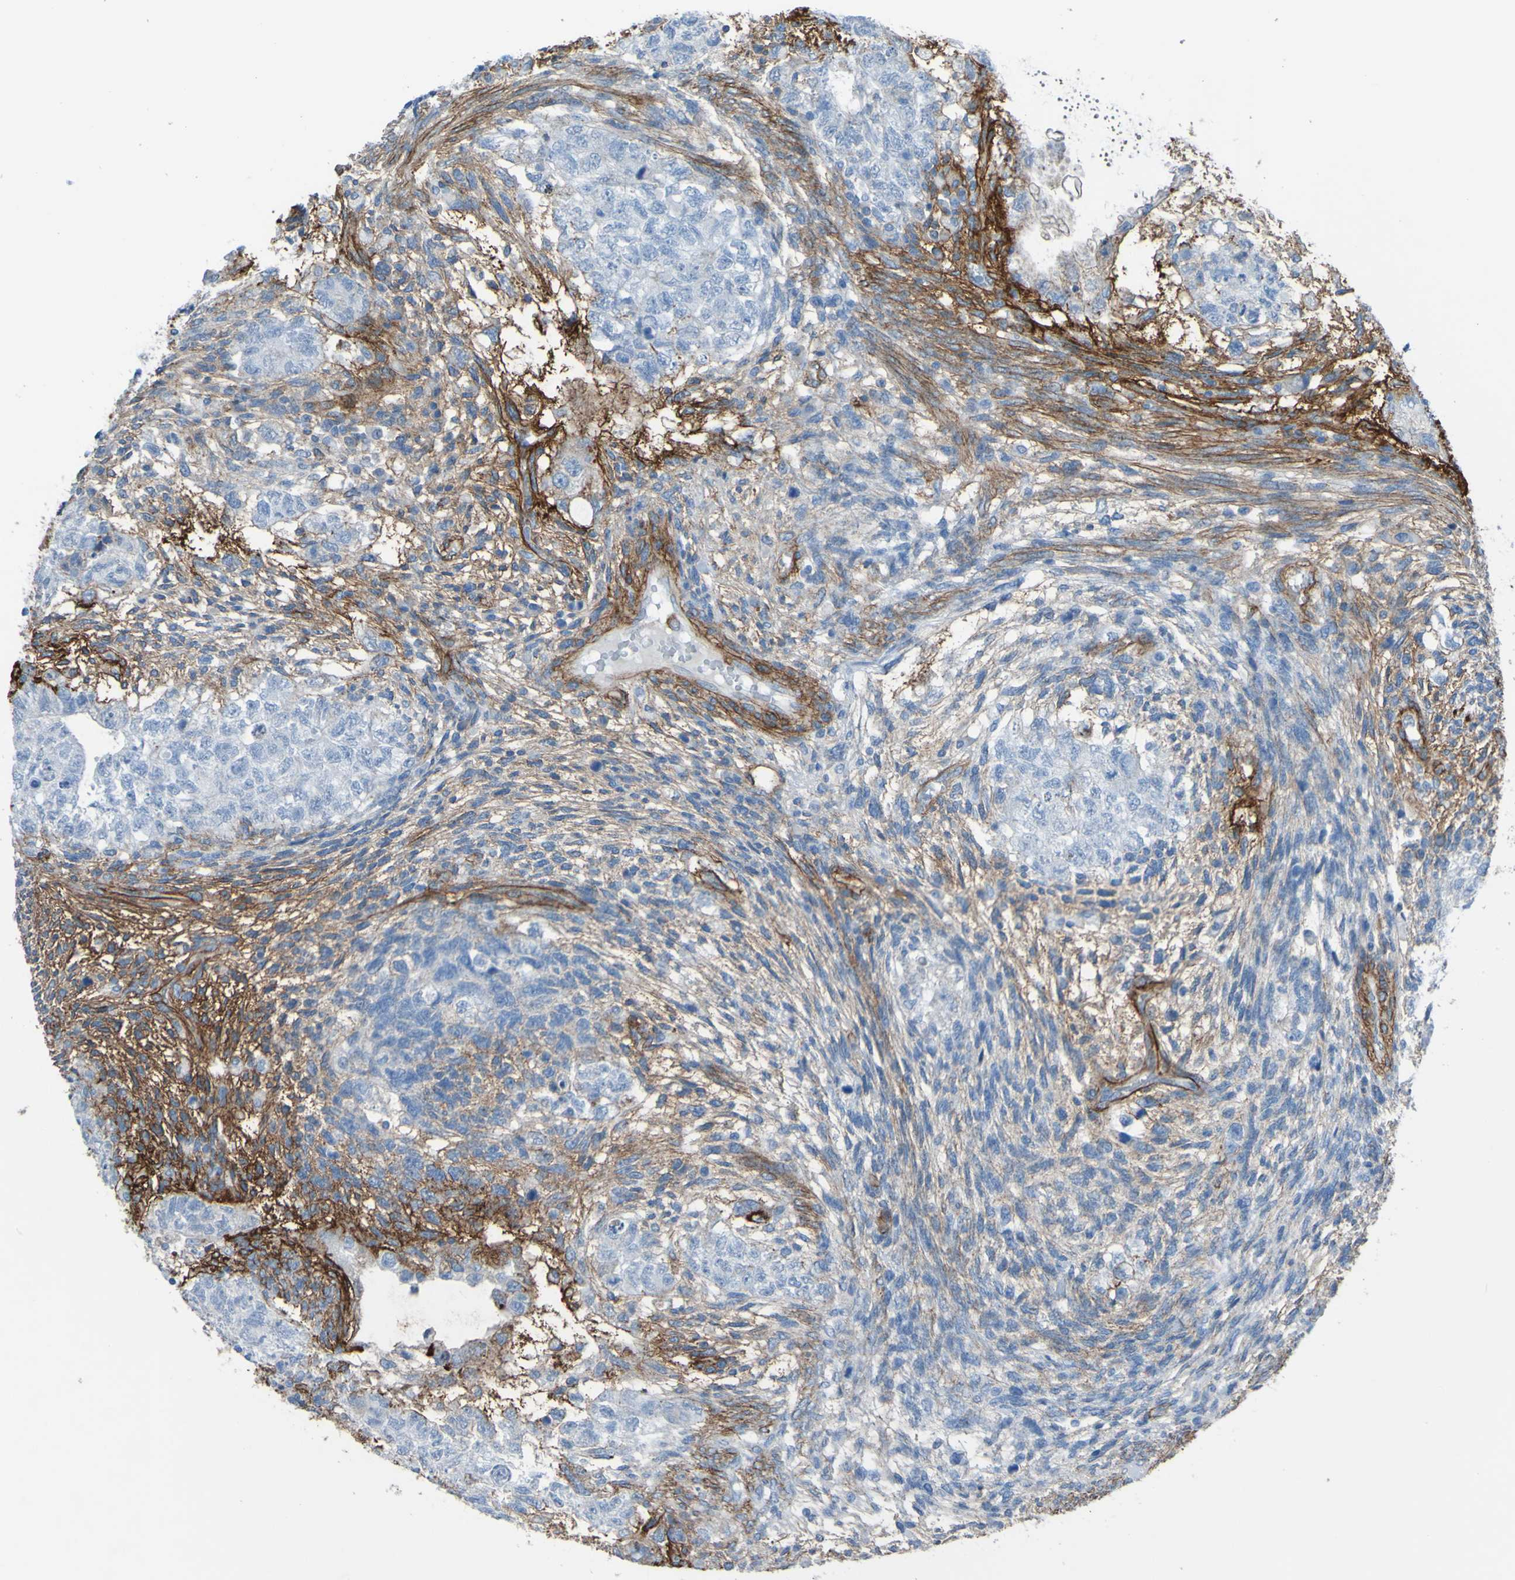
{"staining": {"intensity": "negative", "quantity": "none", "location": "none"}, "tissue": "testis cancer", "cell_type": "Tumor cells", "image_type": "cancer", "snomed": [{"axis": "morphology", "description": "Normal tissue, NOS"}, {"axis": "morphology", "description": "Carcinoma, Embryonal, NOS"}, {"axis": "topography", "description": "Testis"}], "caption": "Immunohistochemistry micrograph of embryonal carcinoma (testis) stained for a protein (brown), which displays no expression in tumor cells. The staining was performed using DAB to visualize the protein expression in brown, while the nuclei were stained in blue with hematoxylin (Magnification: 20x).", "gene": "COL4A2", "patient": {"sex": "male", "age": 36}}